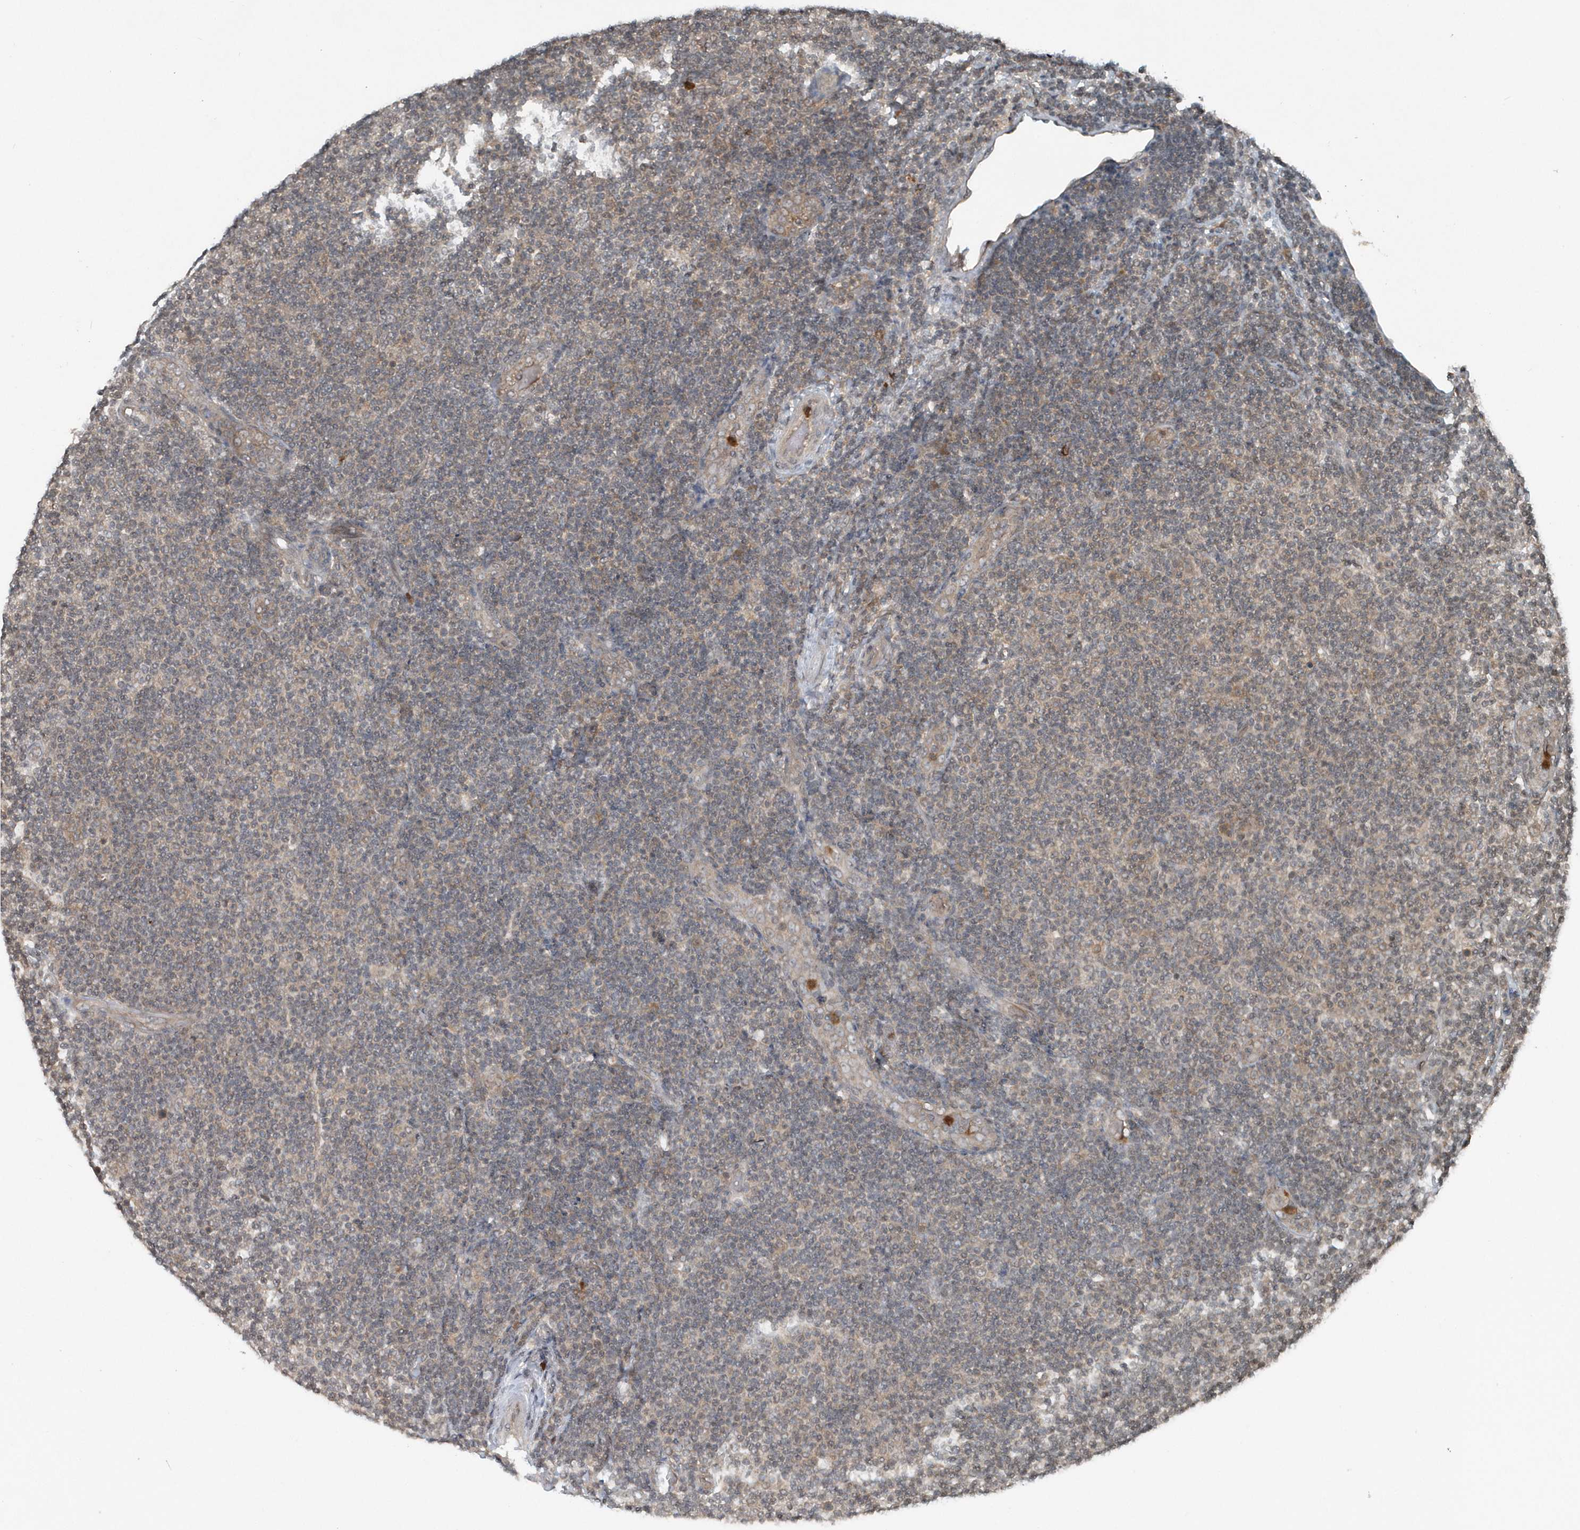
{"staining": {"intensity": "negative", "quantity": "none", "location": "none"}, "tissue": "lymphoma", "cell_type": "Tumor cells", "image_type": "cancer", "snomed": [{"axis": "morphology", "description": "Malignant lymphoma, non-Hodgkin's type, Low grade"}, {"axis": "topography", "description": "Lymph node"}], "caption": "Immunohistochemical staining of human lymphoma reveals no significant staining in tumor cells.", "gene": "EIF2B1", "patient": {"sex": "male", "age": 83}}